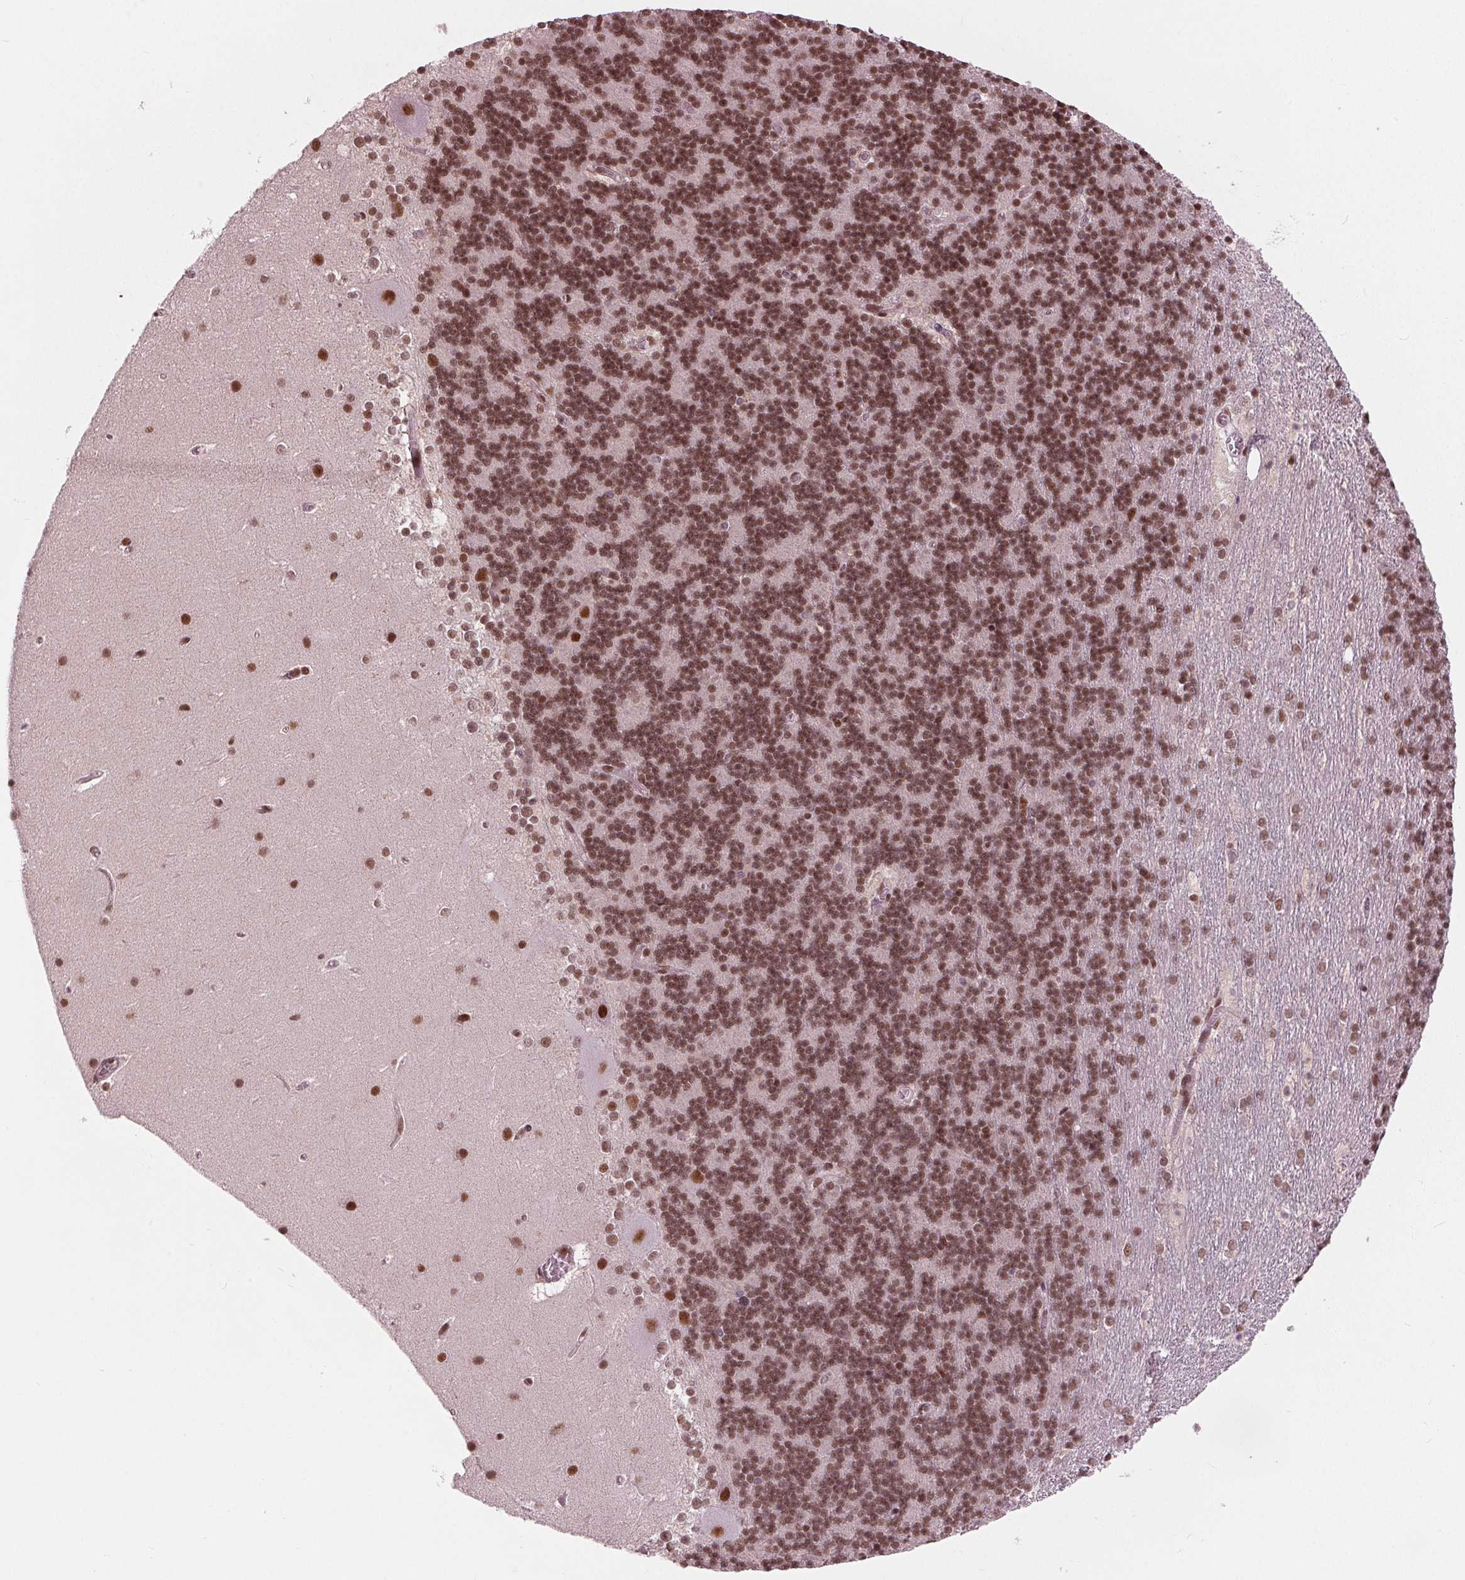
{"staining": {"intensity": "strong", "quantity": ">75%", "location": "nuclear"}, "tissue": "cerebellum", "cell_type": "Cells in granular layer", "image_type": "normal", "snomed": [{"axis": "morphology", "description": "Normal tissue, NOS"}, {"axis": "topography", "description": "Cerebellum"}], "caption": "Immunohistochemistry photomicrograph of benign human cerebellum stained for a protein (brown), which demonstrates high levels of strong nuclear staining in approximately >75% of cells in granular layer.", "gene": "LSM2", "patient": {"sex": "female", "age": 19}}